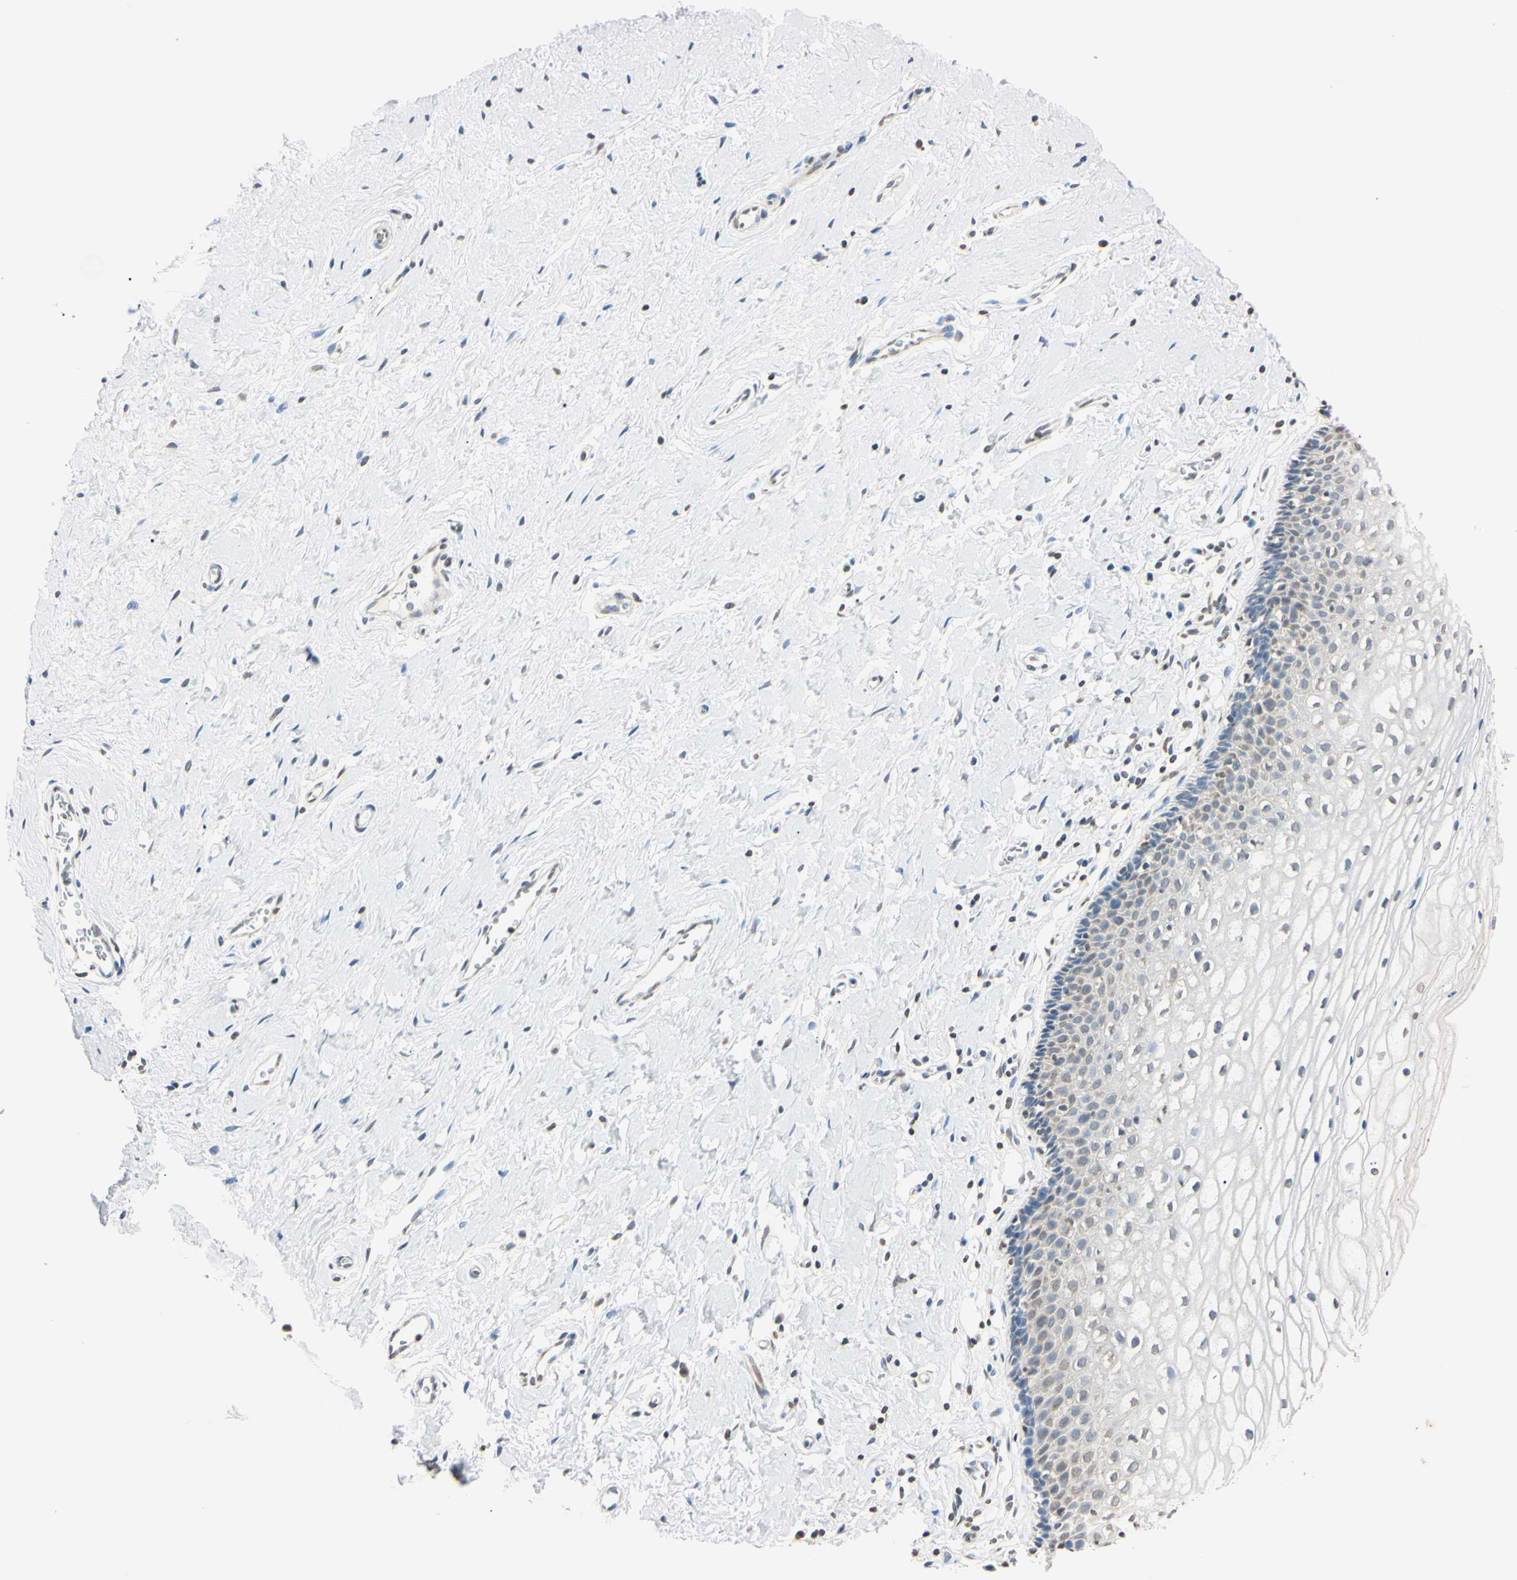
{"staining": {"intensity": "weak", "quantity": "<25%", "location": "nuclear"}, "tissue": "vagina", "cell_type": "Squamous epithelial cells", "image_type": "normal", "snomed": [{"axis": "morphology", "description": "Normal tissue, NOS"}, {"axis": "topography", "description": "Soft tissue"}, {"axis": "topography", "description": "Vagina"}], "caption": "Immunohistochemistry histopathology image of unremarkable vagina: human vagina stained with DAB (3,3'-diaminobenzidine) exhibits no significant protein staining in squamous epithelial cells. (DAB IHC with hematoxylin counter stain).", "gene": "CDC45", "patient": {"sex": "female", "age": 61}}